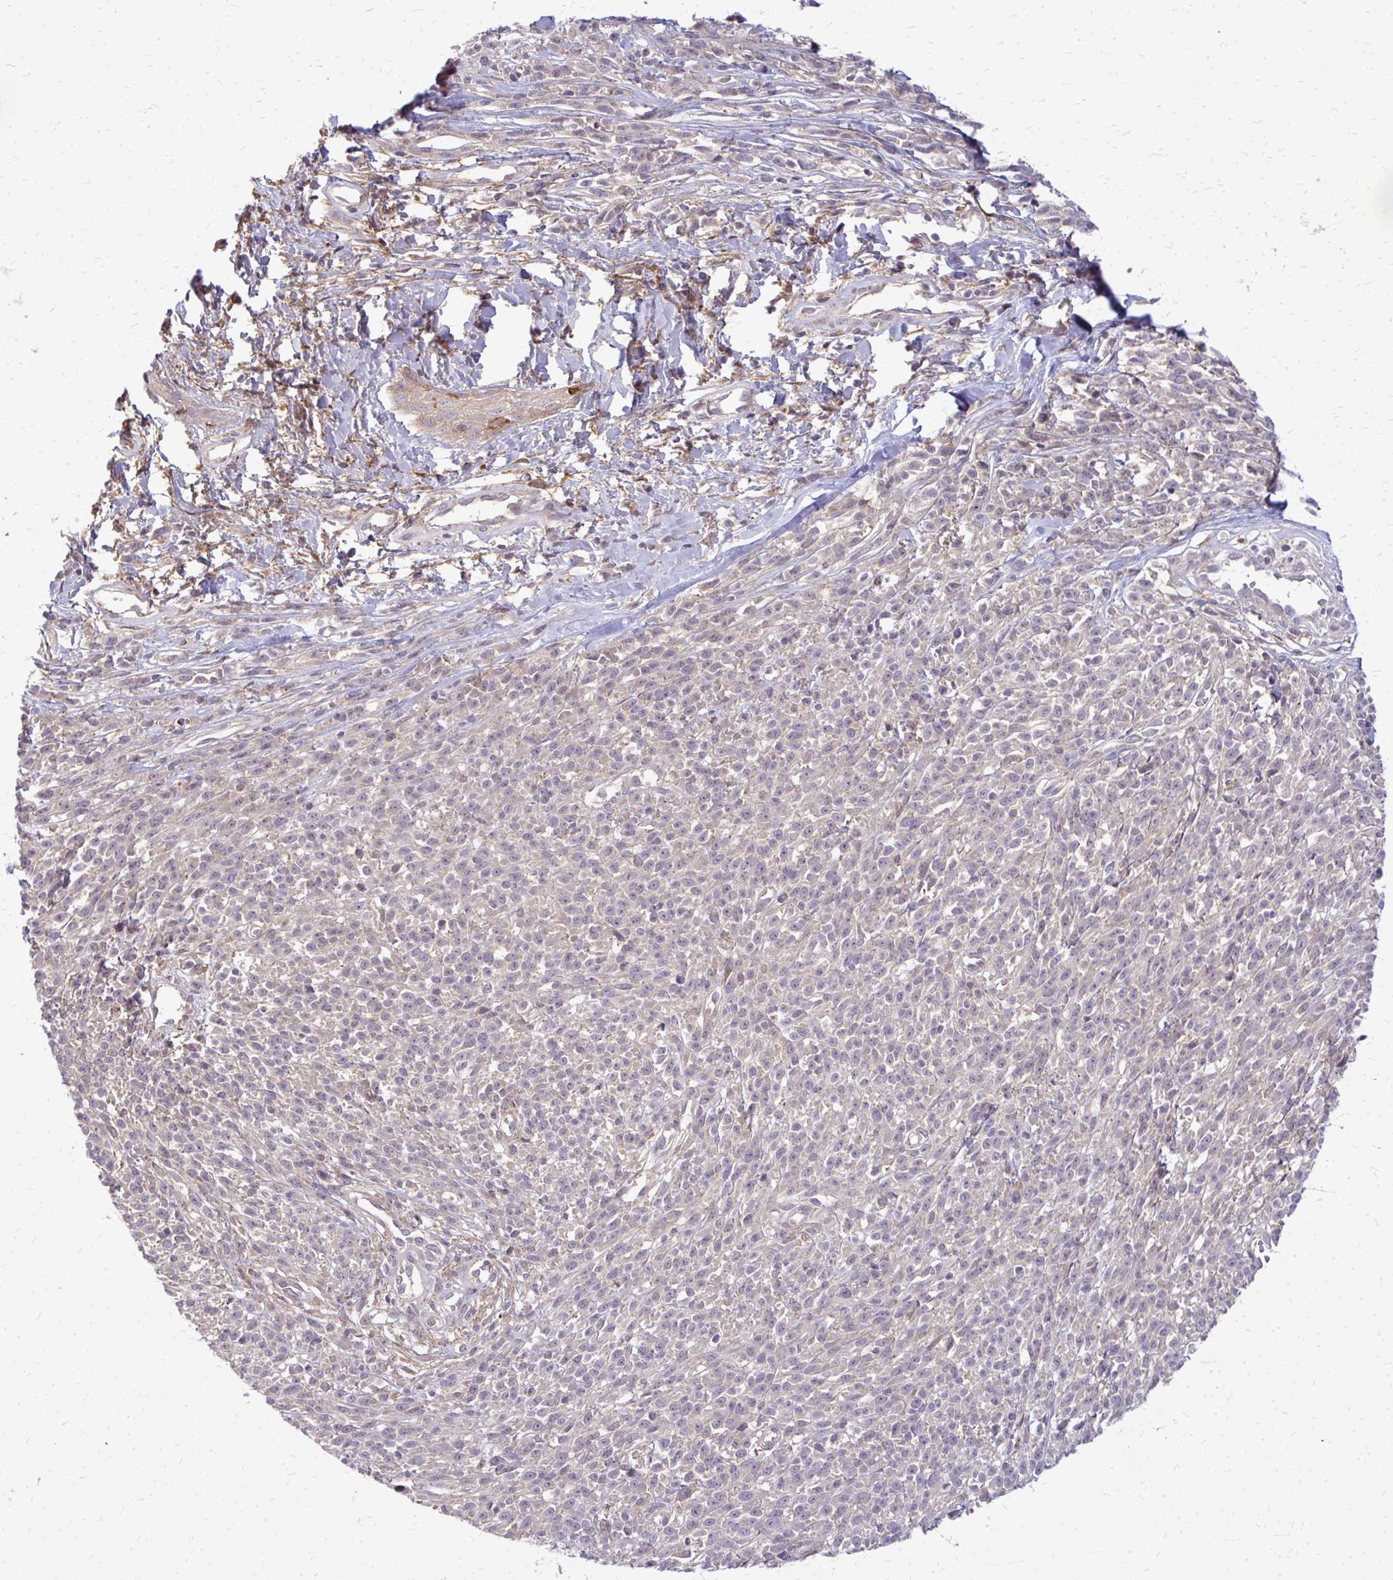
{"staining": {"intensity": "negative", "quantity": "none", "location": "none"}, "tissue": "melanoma", "cell_type": "Tumor cells", "image_type": "cancer", "snomed": [{"axis": "morphology", "description": "Malignant melanoma, NOS"}, {"axis": "topography", "description": "Skin"}, {"axis": "topography", "description": "Skin of trunk"}], "caption": "Immunohistochemical staining of human malignant melanoma exhibits no significant staining in tumor cells. The staining is performed using DAB brown chromogen with nuclei counter-stained in using hematoxylin.", "gene": "OXNAD1", "patient": {"sex": "male", "age": 74}}